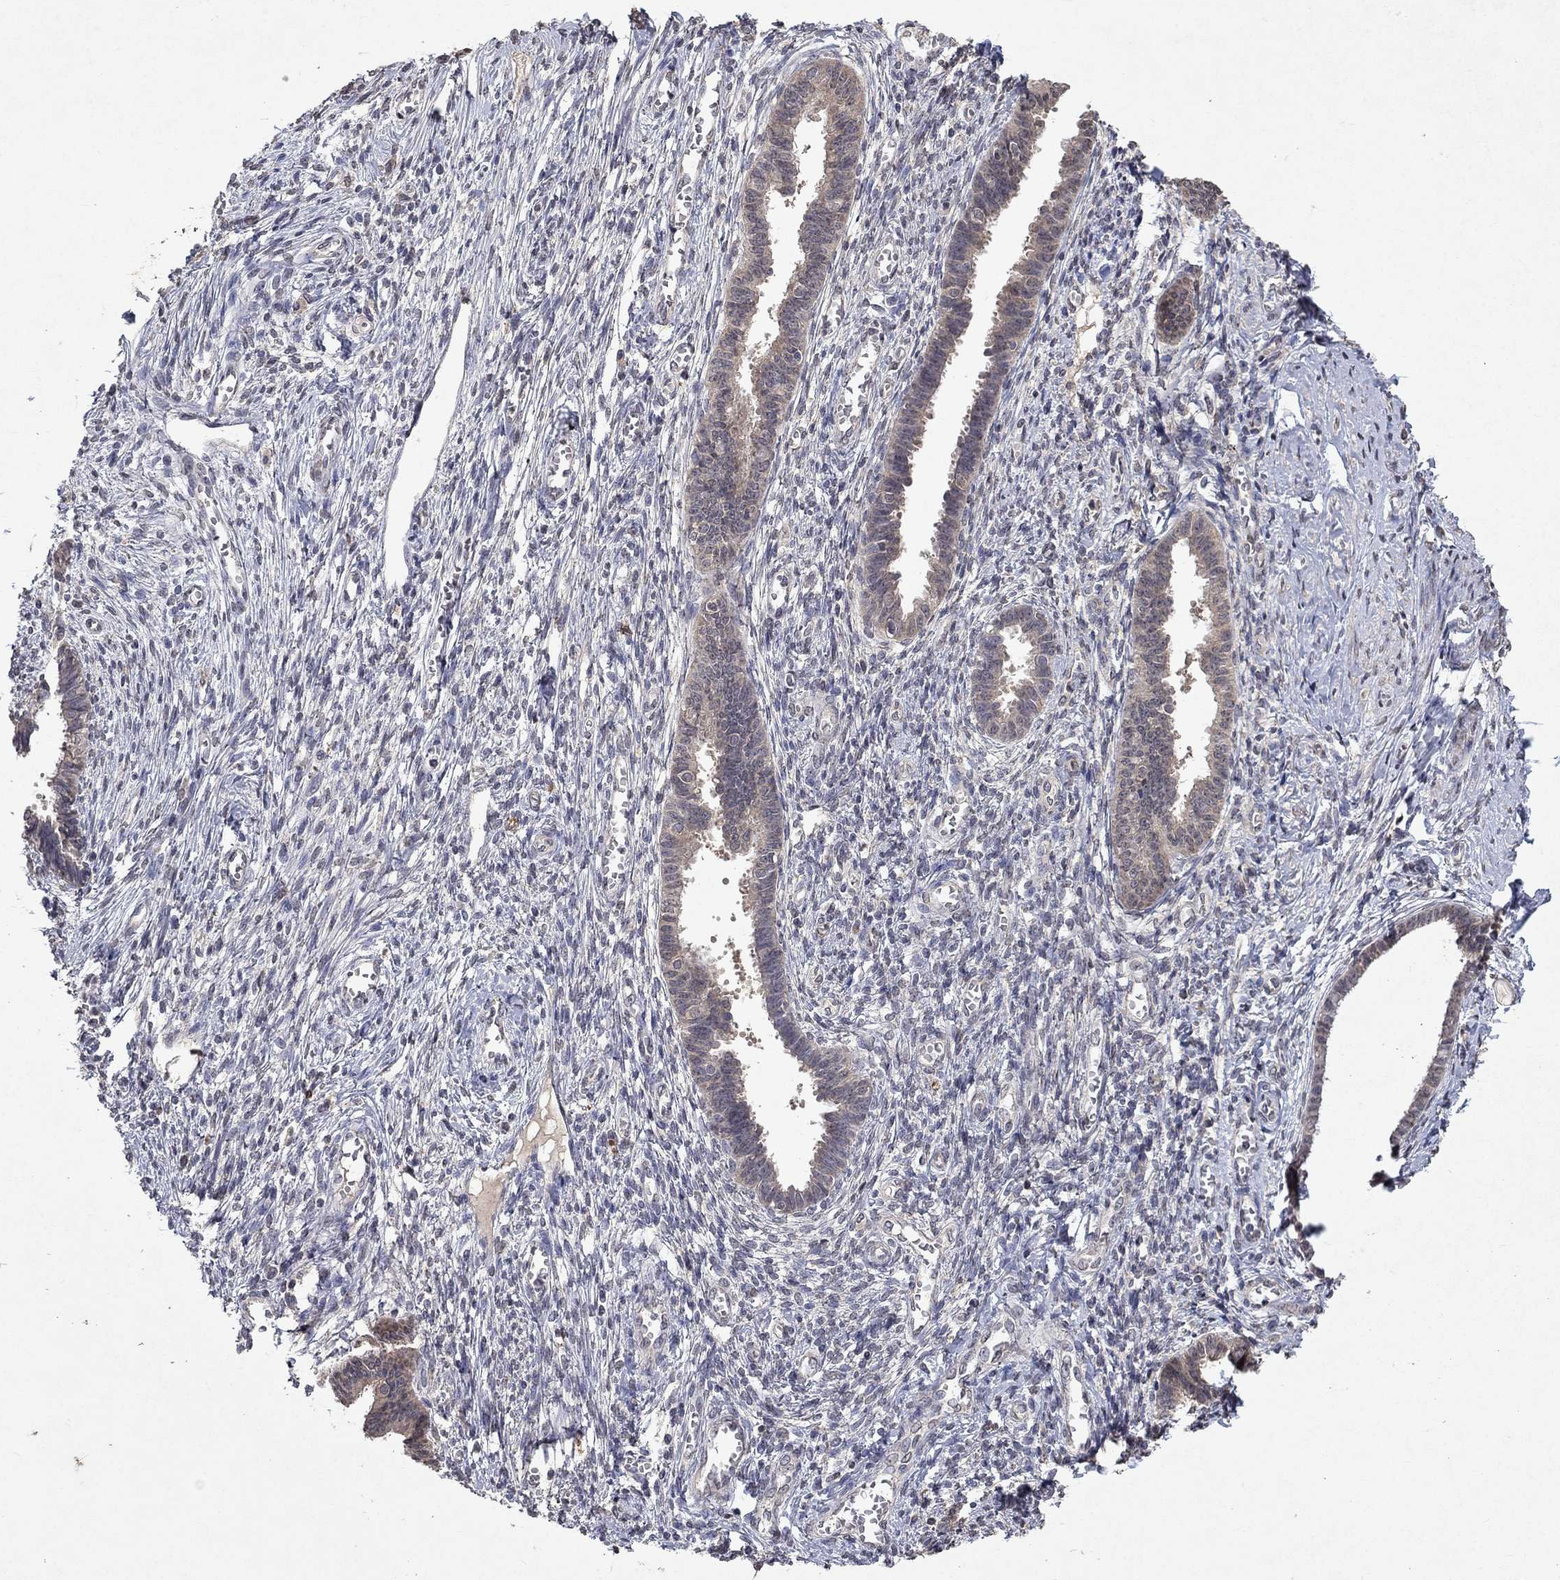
{"staining": {"intensity": "weak", "quantity": "<25%", "location": "cytoplasmic/membranous"}, "tissue": "endometrium", "cell_type": "Cells in endometrial stroma", "image_type": "normal", "snomed": [{"axis": "morphology", "description": "Normal tissue, NOS"}, {"axis": "topography", "description": "Cervix"}, {"axis": "topography", "description": "Endometrium"}], "caption": "This is an immunohistochemistry (IHC) photomicrograph of benign human endometrium. There is no positivity in cells in endometrial stroma.", "gene": "TTC38", "patient": {"sex": "female", "age": 37}}